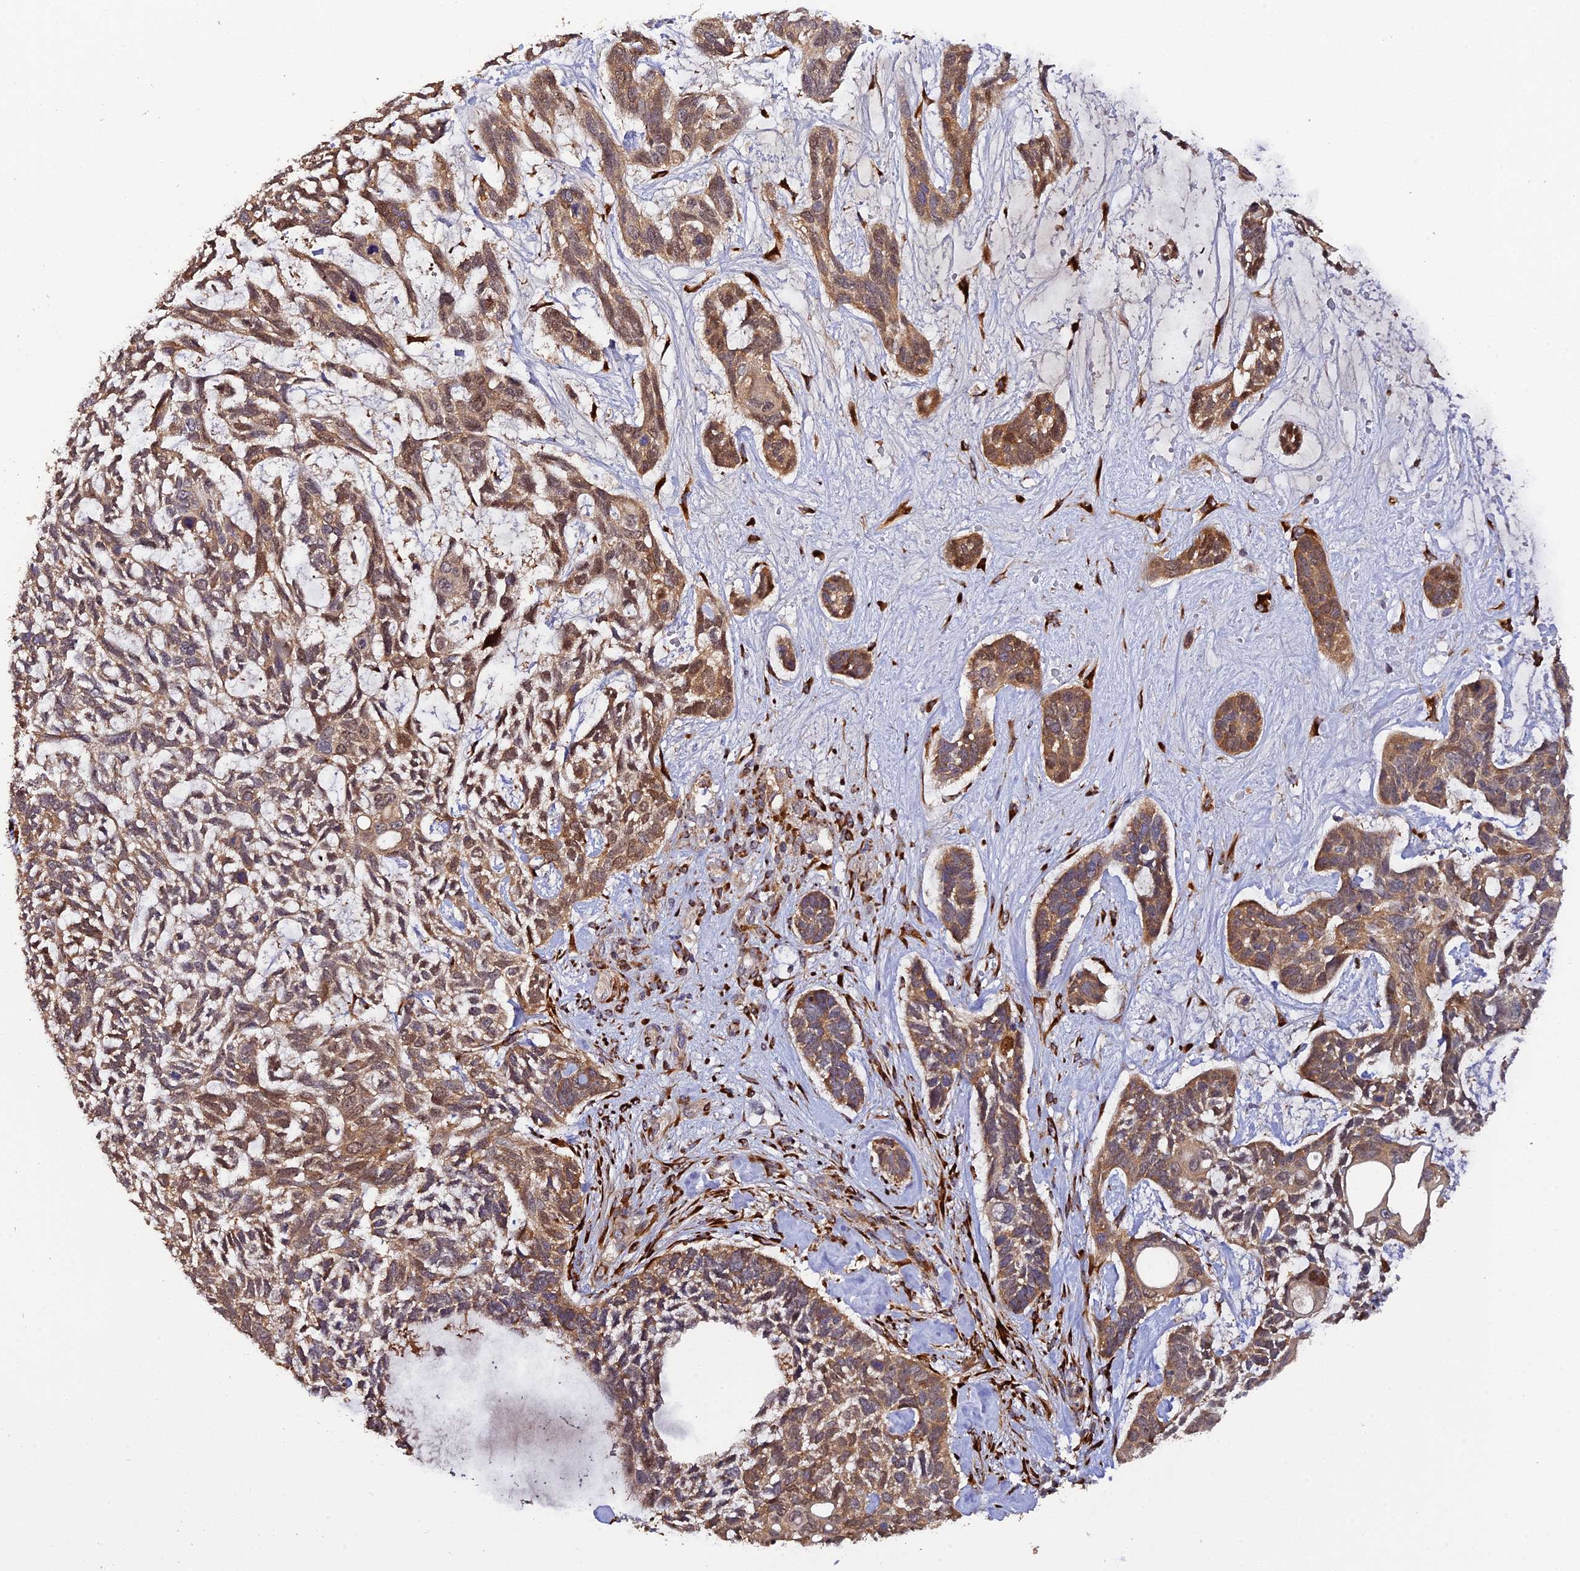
{"staining": {"intensity": "moderate", "quantity": ">75%", "location": "cytoplasmic/membranous,nuclear"}, "tissue": "skin cancer", "cell_type": "Tumor cells", "image_type": "cancer", "snomed": [{"axis": "morphology", "description": "Basal cell carcinoma"}, {"axis": "topography", "description": "Skin"}], "caption": "A brown stain labels moderate cytoplasmic/membranous and nuclear expression of a protein in human skin cancer tumor cells.", "gene": "P3H3", "patient": {"sex": "male", "age": 88}}